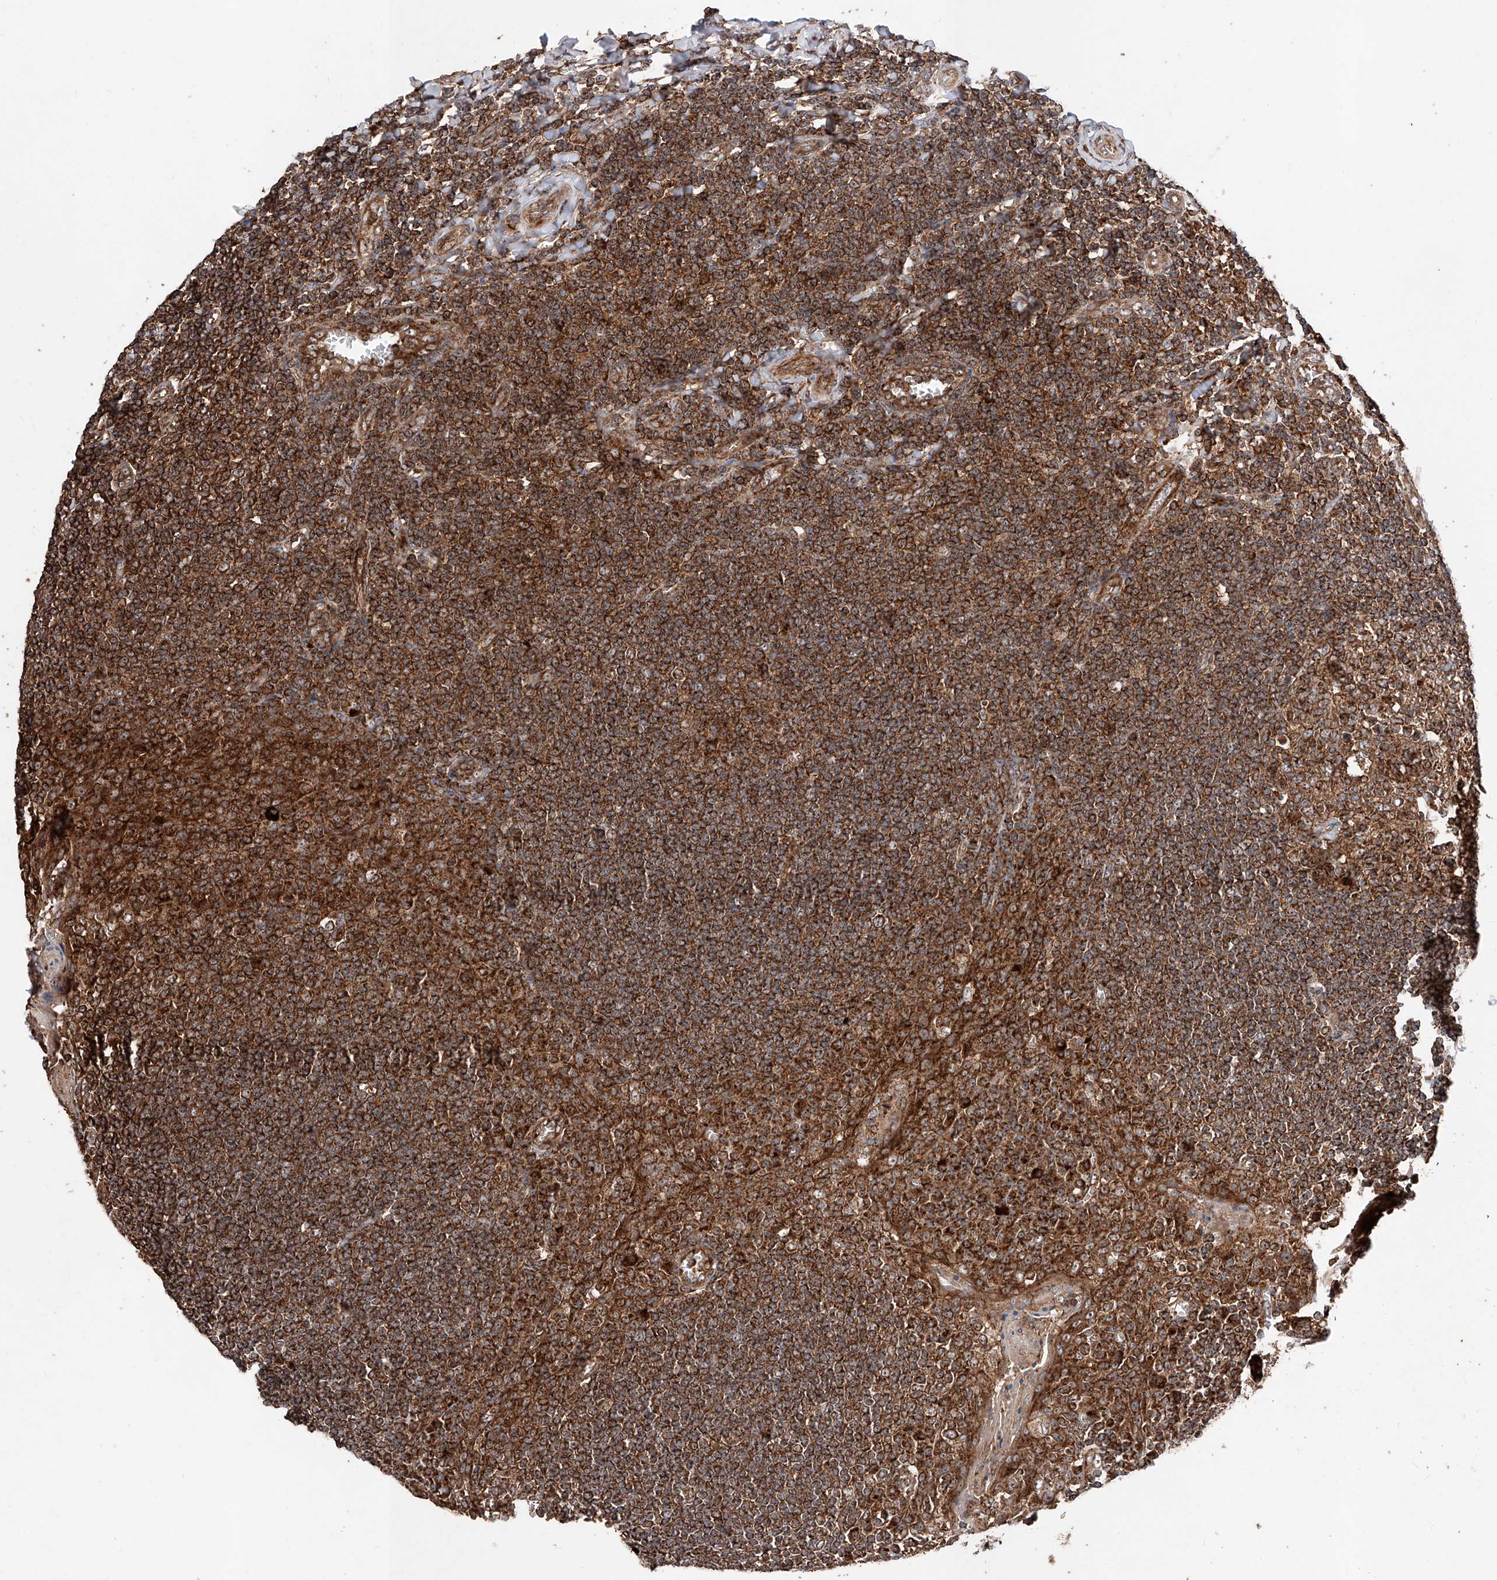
{"staining": {"intensity": "strong", "quantity": ">75%", "location": "cytoplasmic/membranous"}, "tissue": "tonsil", "cell_type": "Germinal center cells", "image_type": "normal", "snomed": [{"axis": "morphology", "description": "Normal tissue, NOS"}, {"axis": "topography", "description": "Tonsil"}], "caption": "About >75% of germinal center cells in unremarkable human tonsil show strong cytoplasmic/membranous protein staining as visualized by brown immunohistochemical staining.", "gene": "PISD", "patient": {"sex": "male", "age": 27}}